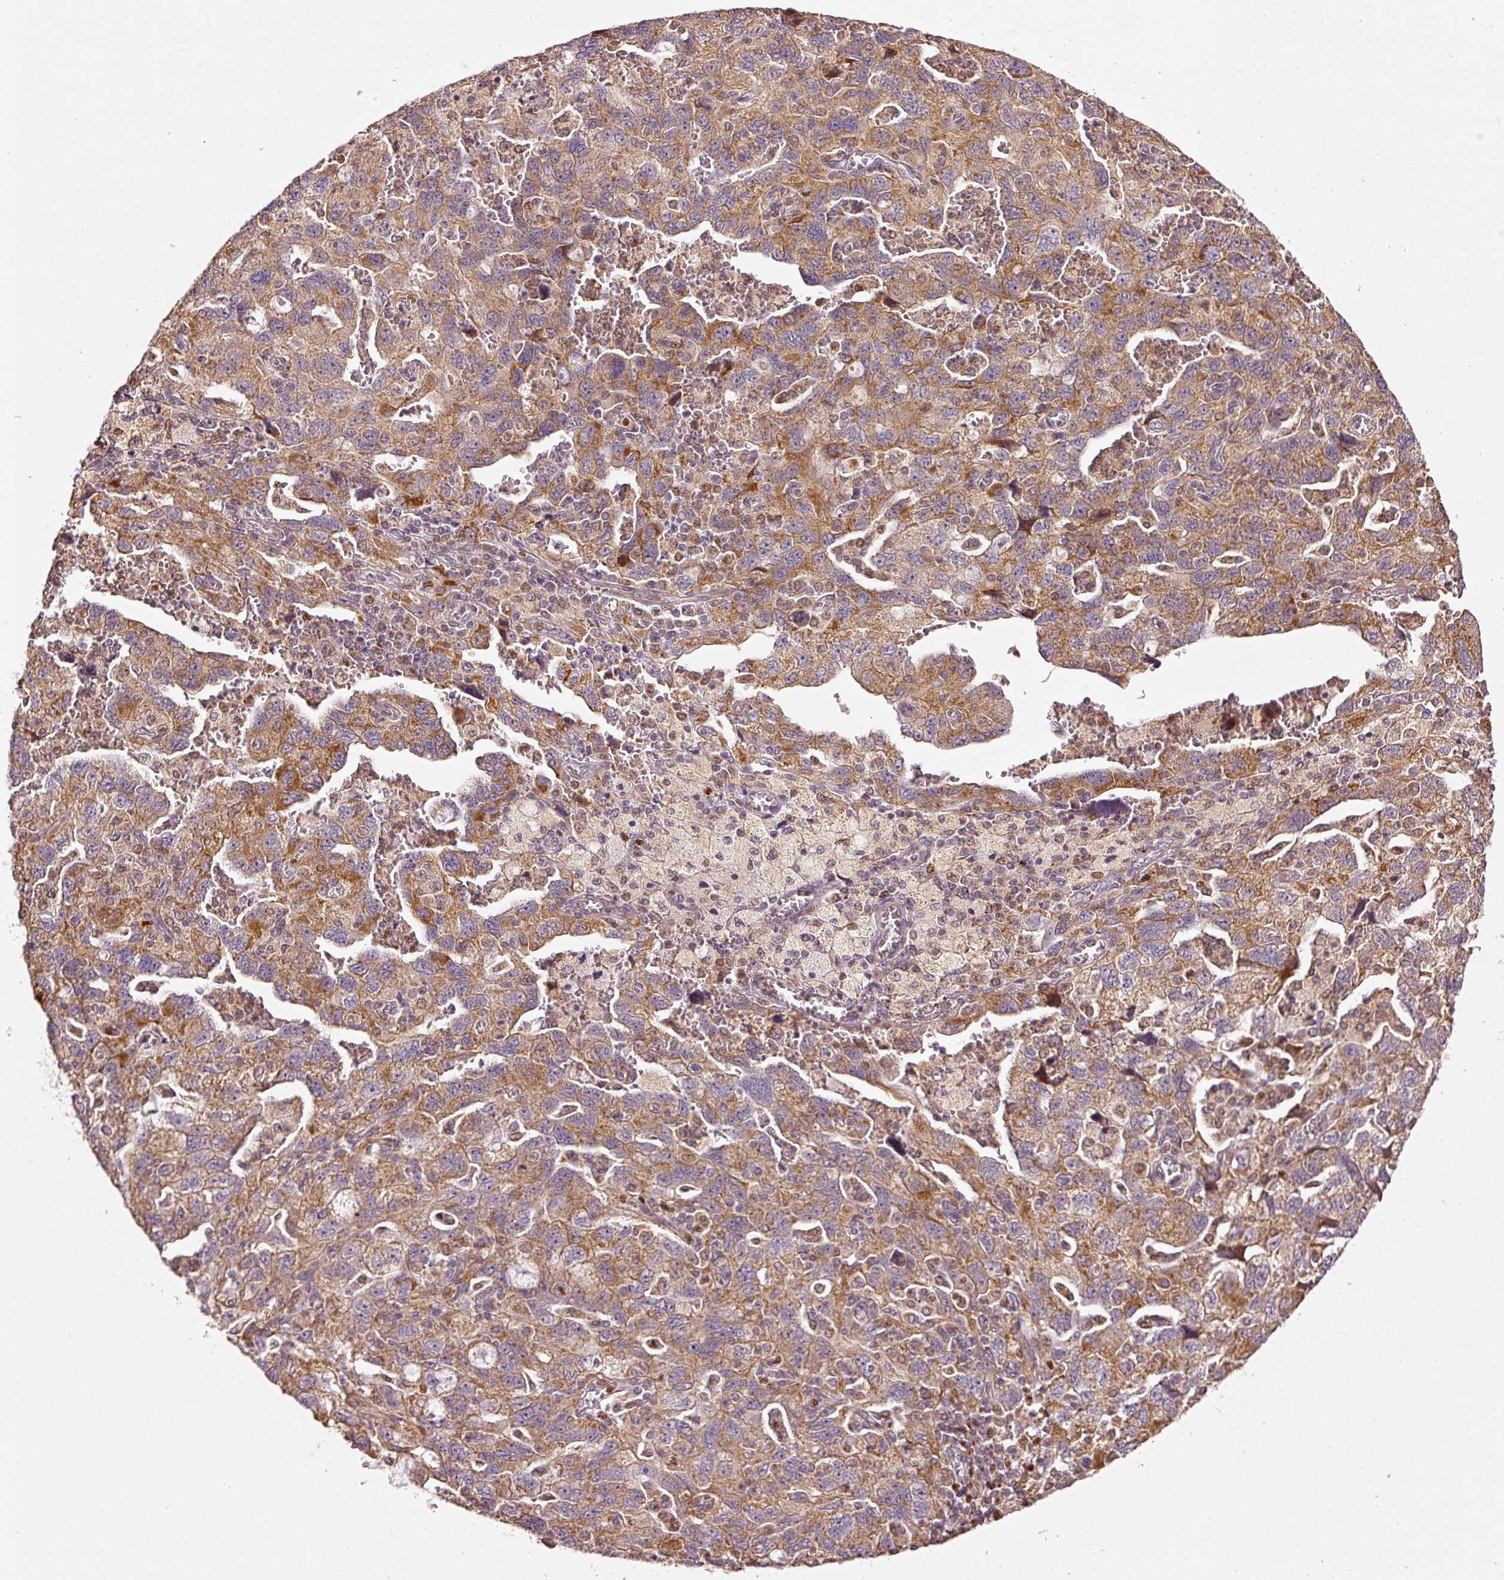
{"staining": {"intensity": "moderate", "quantity": ">75%", "location": "cytoplasmic/membranous"}, "tissue": "ovarian cancer", "cell_type": "Tumor cells", "image_type": "cancer", "snomed": [{"axis": "morphology", "description": "Carcinoma, NOS"}, {"axis": "morphology", "description": "Cystadenocarcinoma, serous, NOS"}, {"axis": "topography", "description": "Ovary"}], "caption": "This micrograph shows ovarian cancer (carcinoma) stained with immunohistochemistry to label a protein in brown. The cytoplasmic/membranous of tumor cells show moderate positivity for the protein. Nuclei are counter-stained blue.", "gene": "MTHFD1L", "patient": {"sex": "female", "age": 69}}